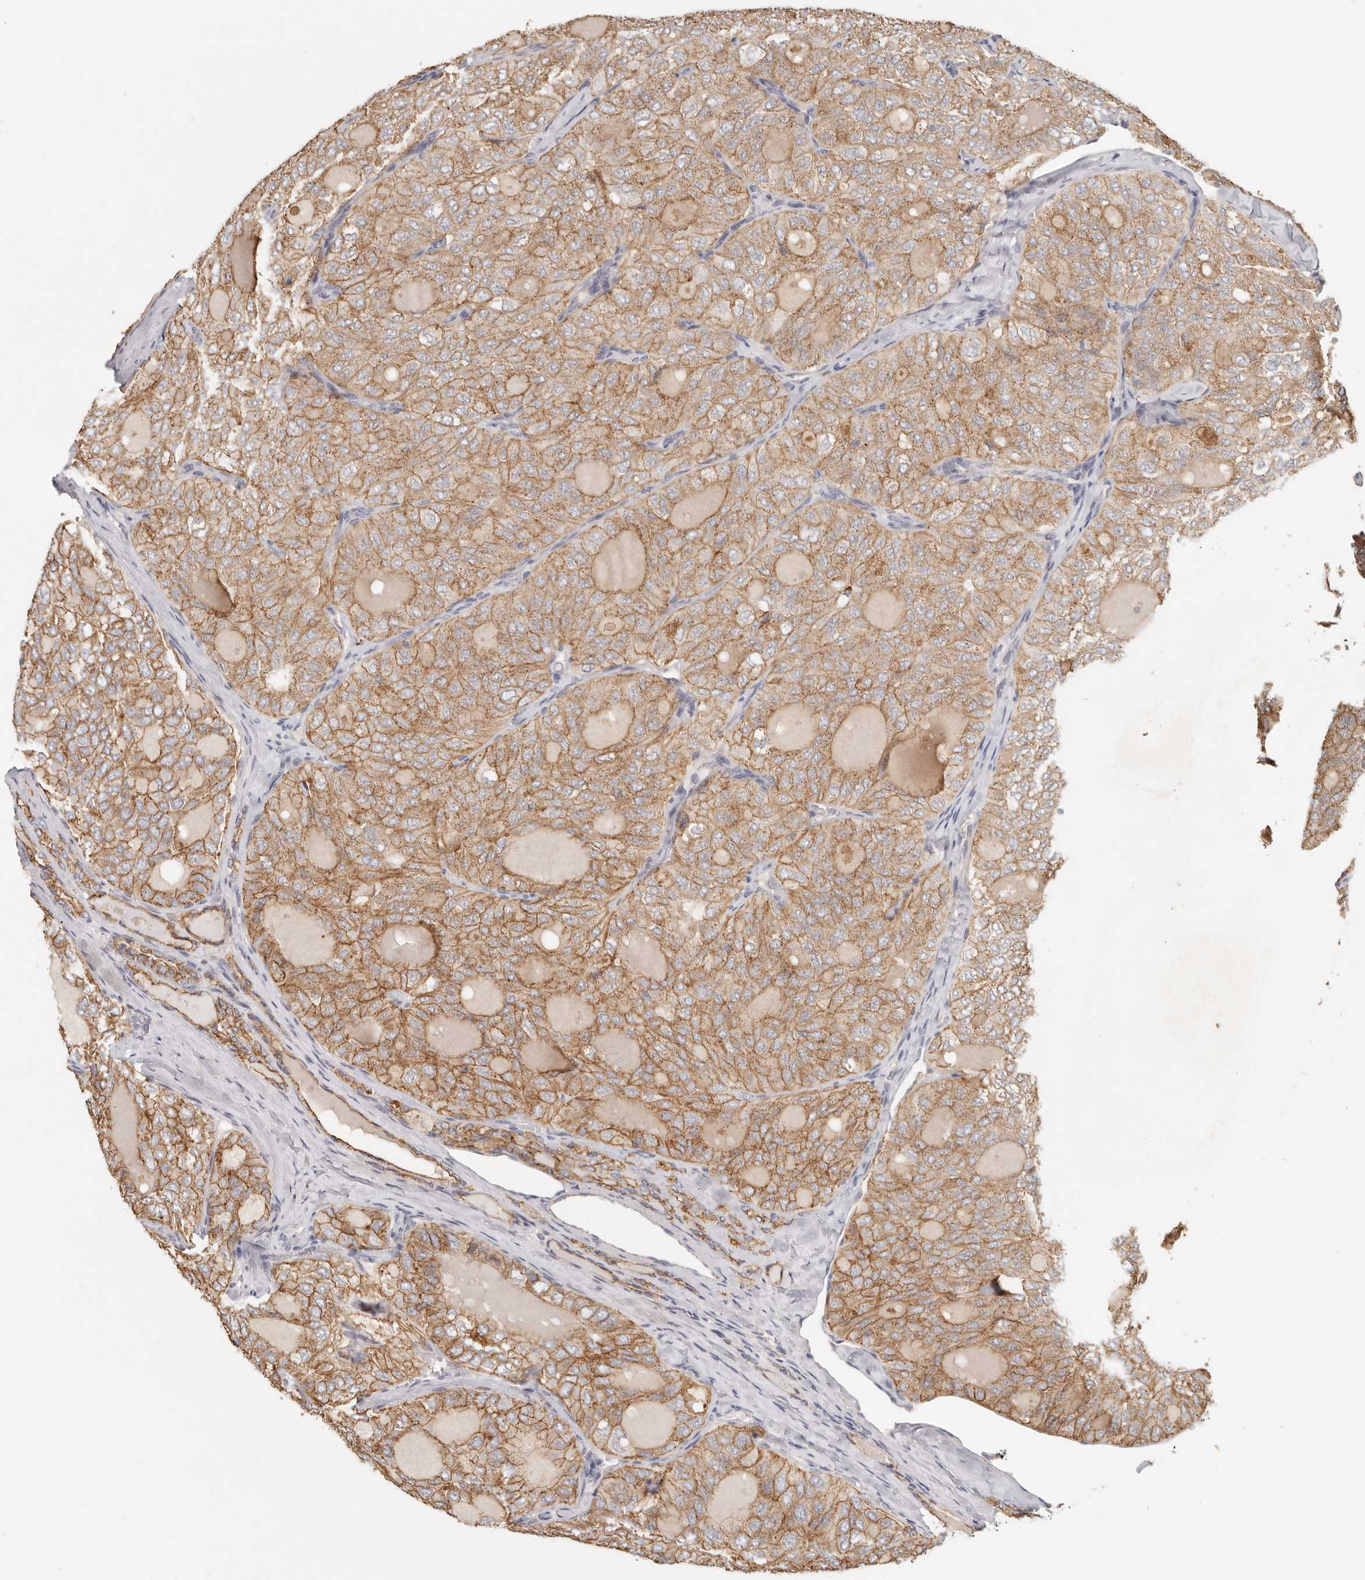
{"staining": {"intensity": "moderate", "quantity": ">75%", "location": "cytoplasmic/membranous"}, "tissue": "thyroid cancer", "cell_type": "Tumor cells", "image_type": "cancer", "snomed": [{"axis": "morphology", "description": "Follicular adenoma carcinoma, NOS"}, {"axis": "topography", "description": "Thyroid gland"}], "caption": "Thyroid cancer (follicular adenoma carcinoma) stained with a protein marker displays moderate staining in tumor cells.", "gene": "ANXA9", "patient": {"sex": "male", "age": 75}}